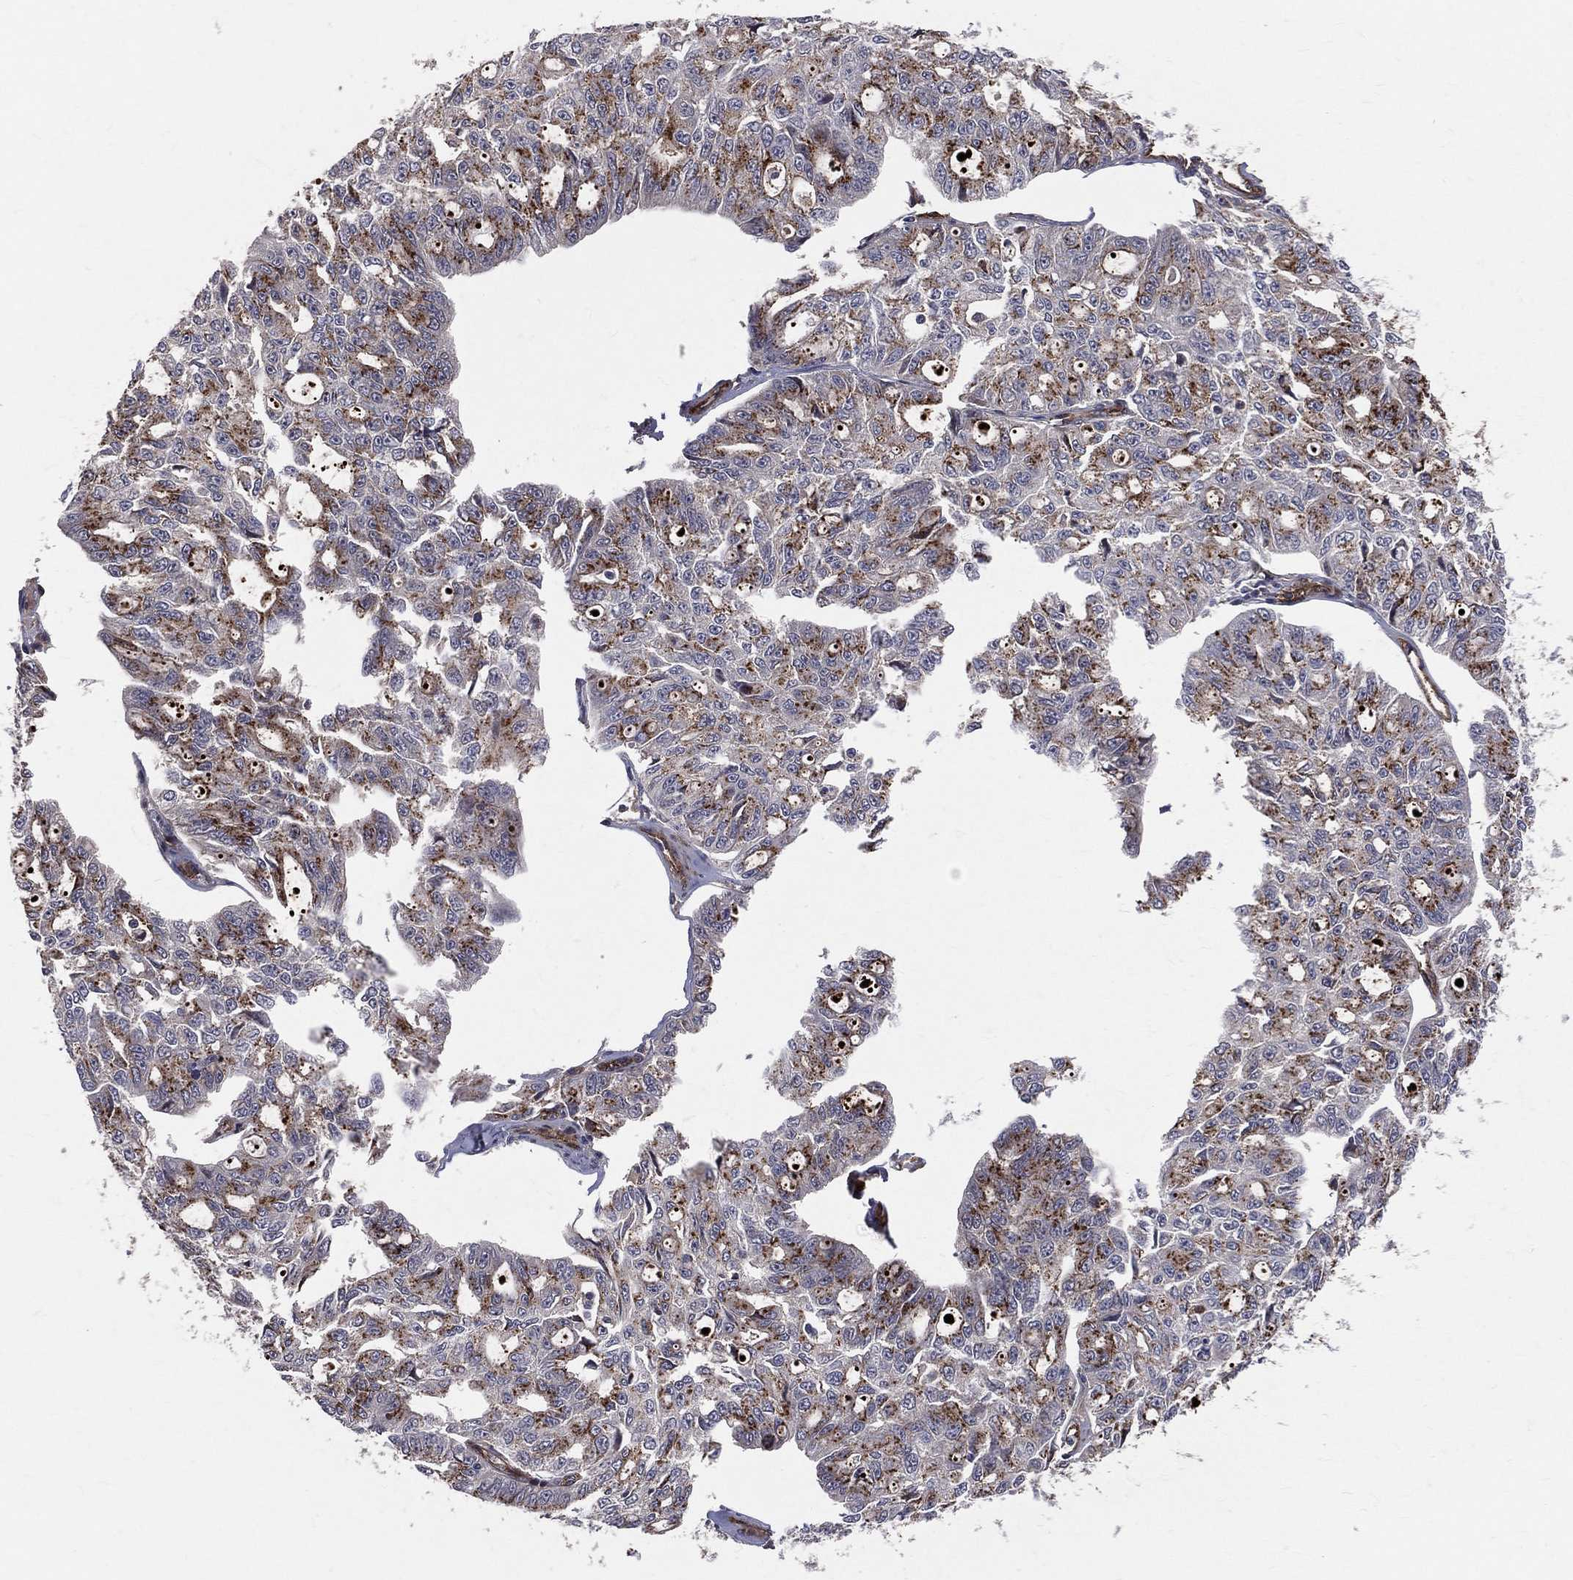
{"staining": {"intensity": "moderate", "quantity": ">75%", "location": "cytoplasmic/membranous"}, "tissue": "ovarian cancer", "cell_type": "Tumor cells", "image_type": "cancer", "snomed": [{"axis": "morphology", "description": "Carcinoma, endometroid"}, {"axis": "topography", "description": "Ovary"}], "caption": "IHC histopathology image of human ovarian endometroid carcinoma stained for a protein (brown), which exhibits medium levels of moderate cytoplasmic/membranous staining in about >75% of tumor cells.", "gene": "ENTPD1", "patient": {"sex": "female", "age": 65}}